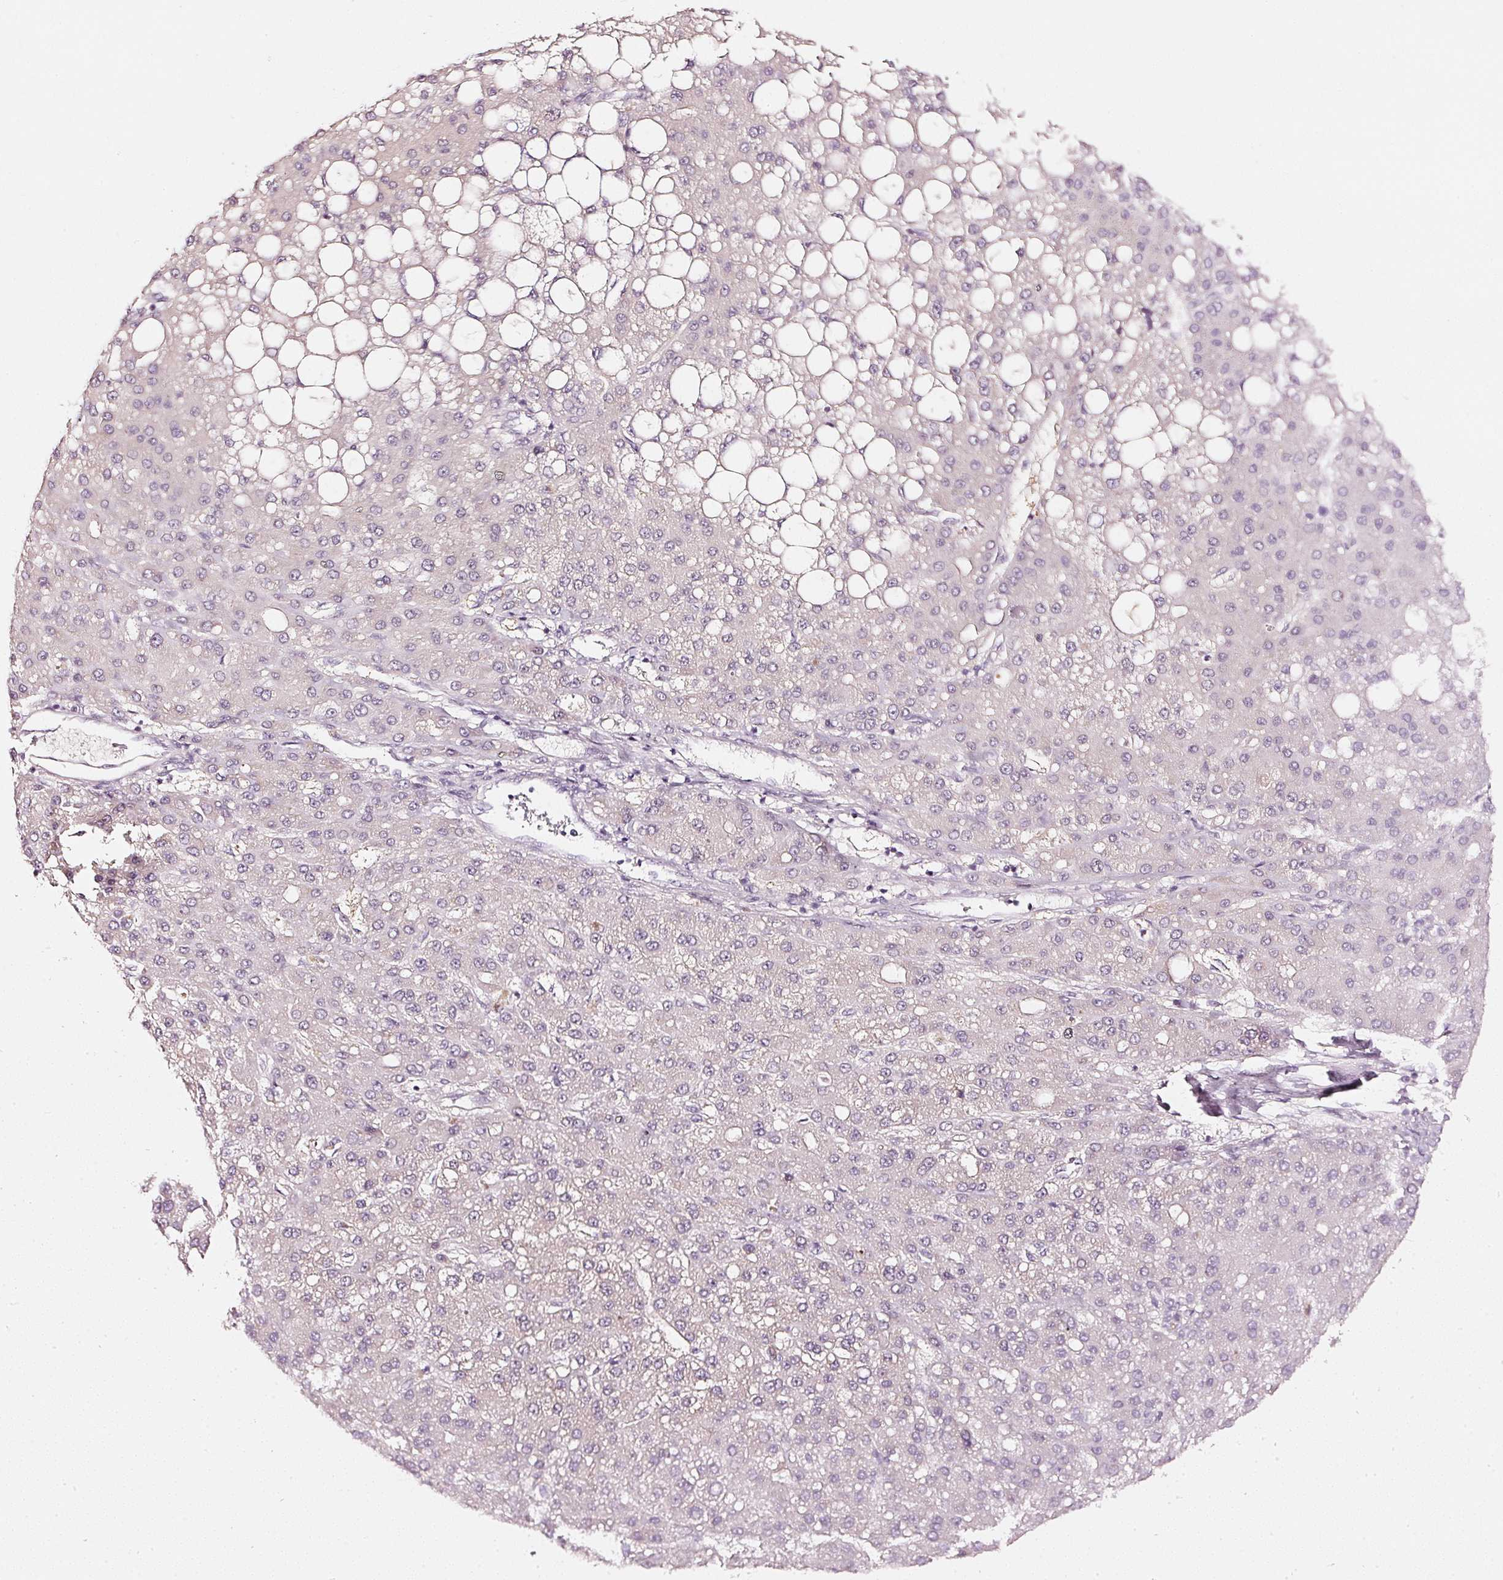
{"staining": {"intensity": "weak", "quantity": "25%-75%", "location": "cytoplasmic/membranous"}, "tissue": "liver cancer", "cell_type": "Tumor cells", "image_type": "cancer", "snomed": [{"axis": "morphology", "description": "Carcinoma, Hepatocellular, NOS"}, {"axis": "topography", "description": "Liver"}], "caption": "Weak cytoplasmic/membranous expression is present in about 25%-75% of tumor cells in liver hepatocellular carcinoma.", "gene": "CNP", "patient": {"sex": "male", "age": 67}}